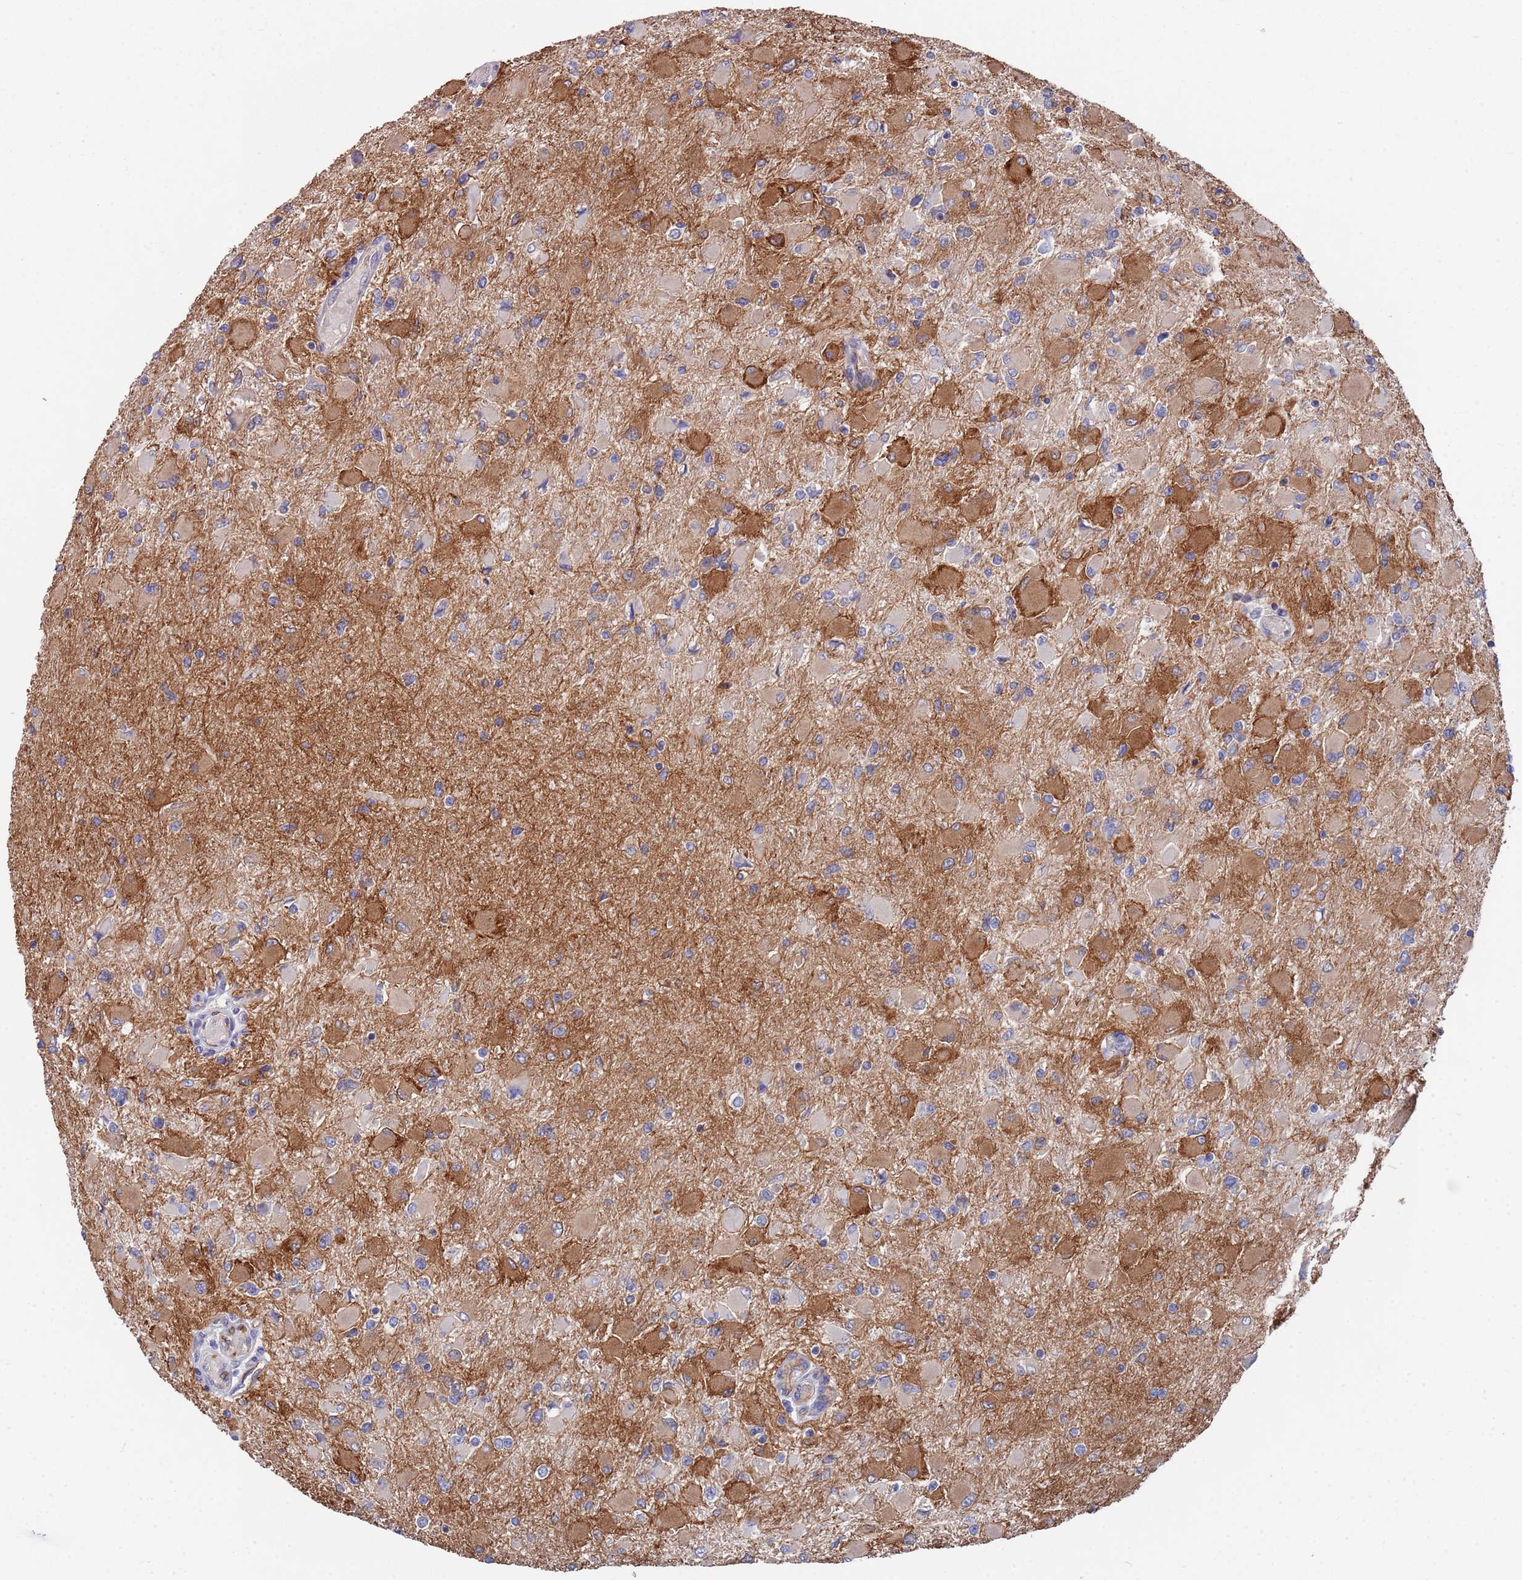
{"staining": {"intensity": "strong", "quantity": "<25%", "location": "cytoplasmic/membranous"}, "tissue": "glioma", "cell_type": "Tumor cells", "image_type": "cancer", "snomed": [{"axis": "morphology", "description": "Glioma, malignant, High grade"}, {"axis": "topography", "description": "Cerebral cortex"}], "caption": "The photomicrograph demonstrates immunohistochemical staining of malignant glioma (high-grade). There is strong cytoplasmic/membranous expression is identified in approximately <25% of tumor cells. (DAB (3,3'-diaminobenzidine) IHC, brown staining for protein, blue staining for nuclei).", "gene": "ANK2", "patient": {"sex": "female", "age": 36}}